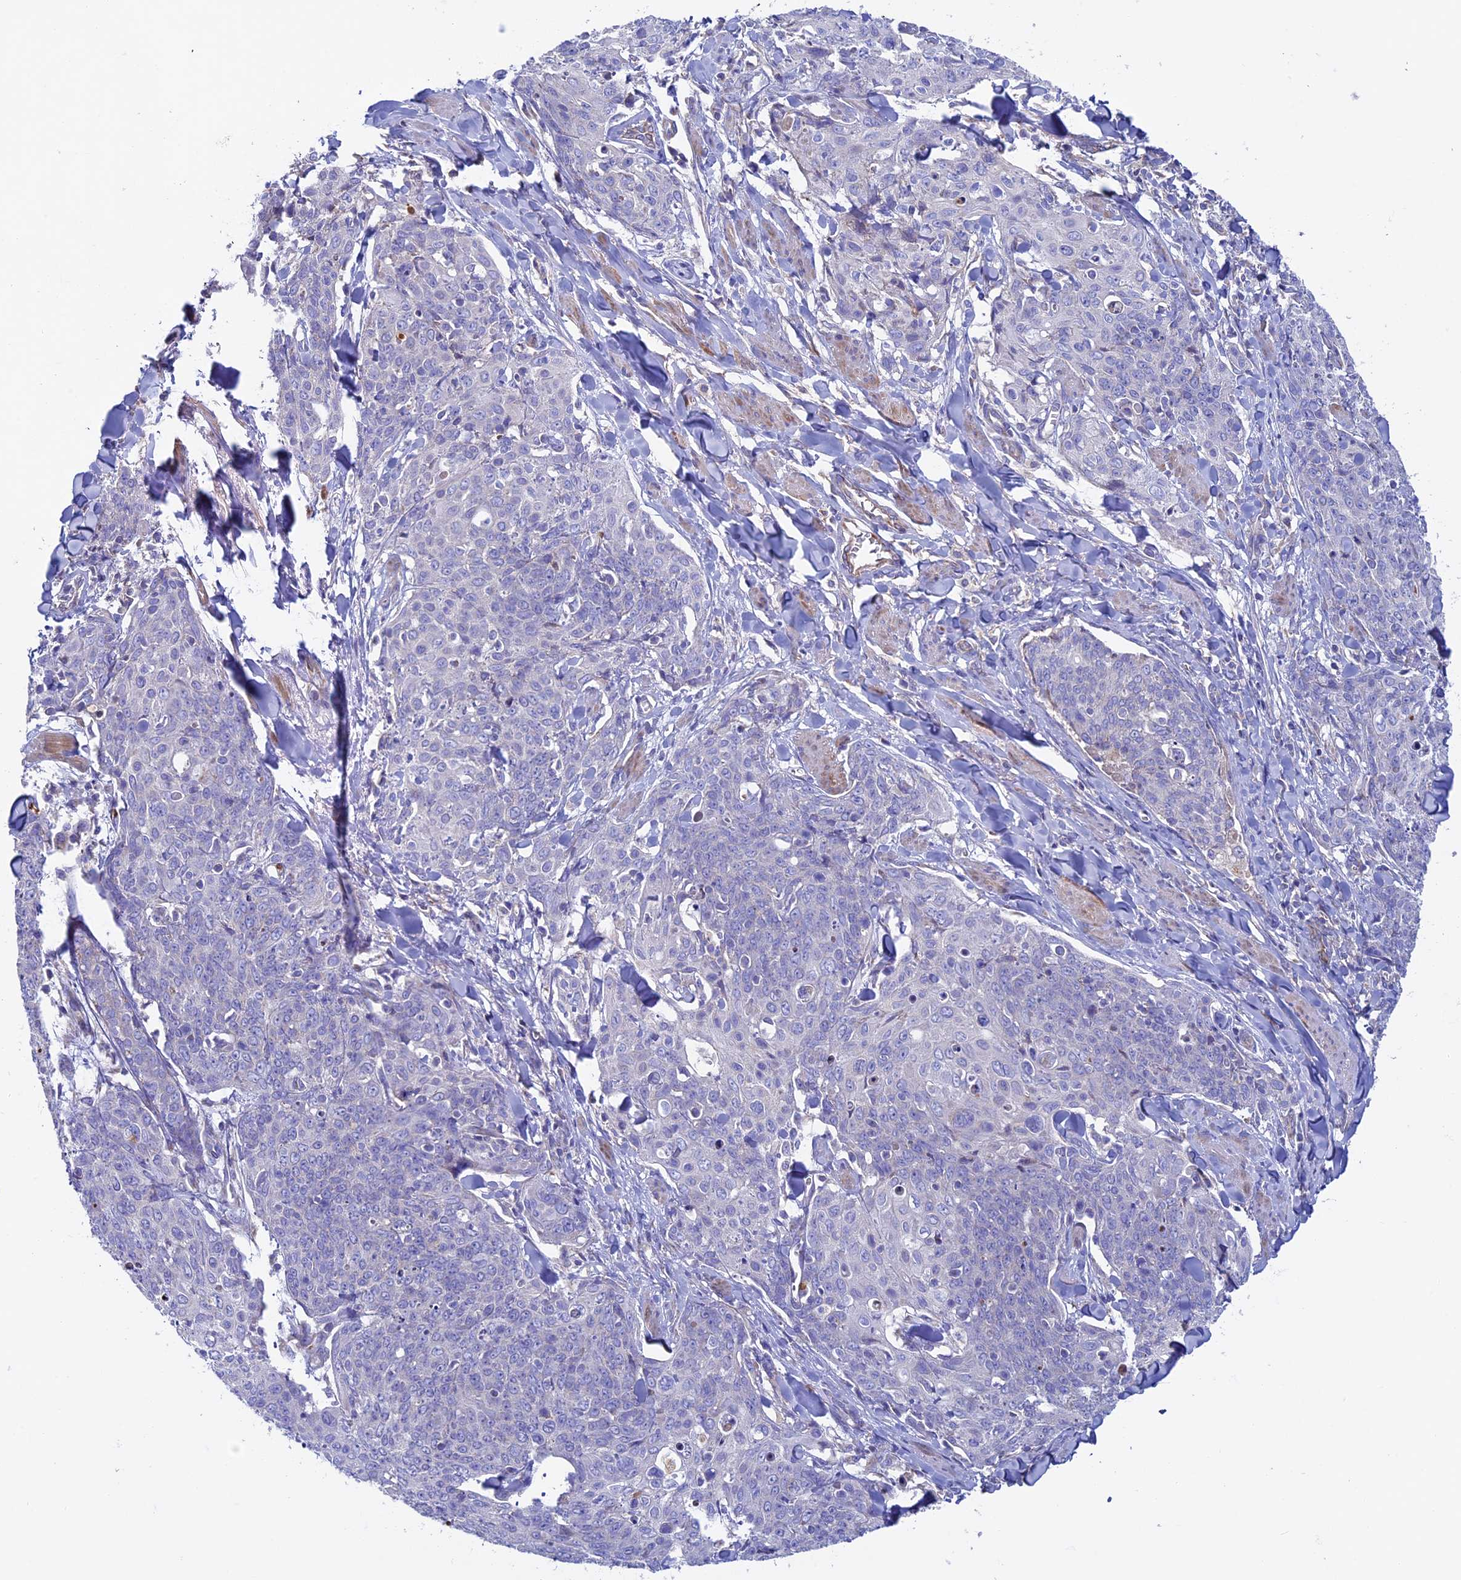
{"staining": {"intensity": "negative", "quantity": "none", "location": "none"}, "tissue": "skin cancer", "cell_type": "Tumor cells", "image_type": "cancer", "snomed": [{"axis": "morphology", "description": "Squamous cell carcinoma, NOS"}, {"axis": "topography", "description": "Skin"}, {"axis": "topography", "description": "Vulva"}], "caption": "Tumor cells show no significant positivity in skin squamous cell carcinoma.", "gene": "SLC15A5", "patient": {"sex": "female", "age": 85}}